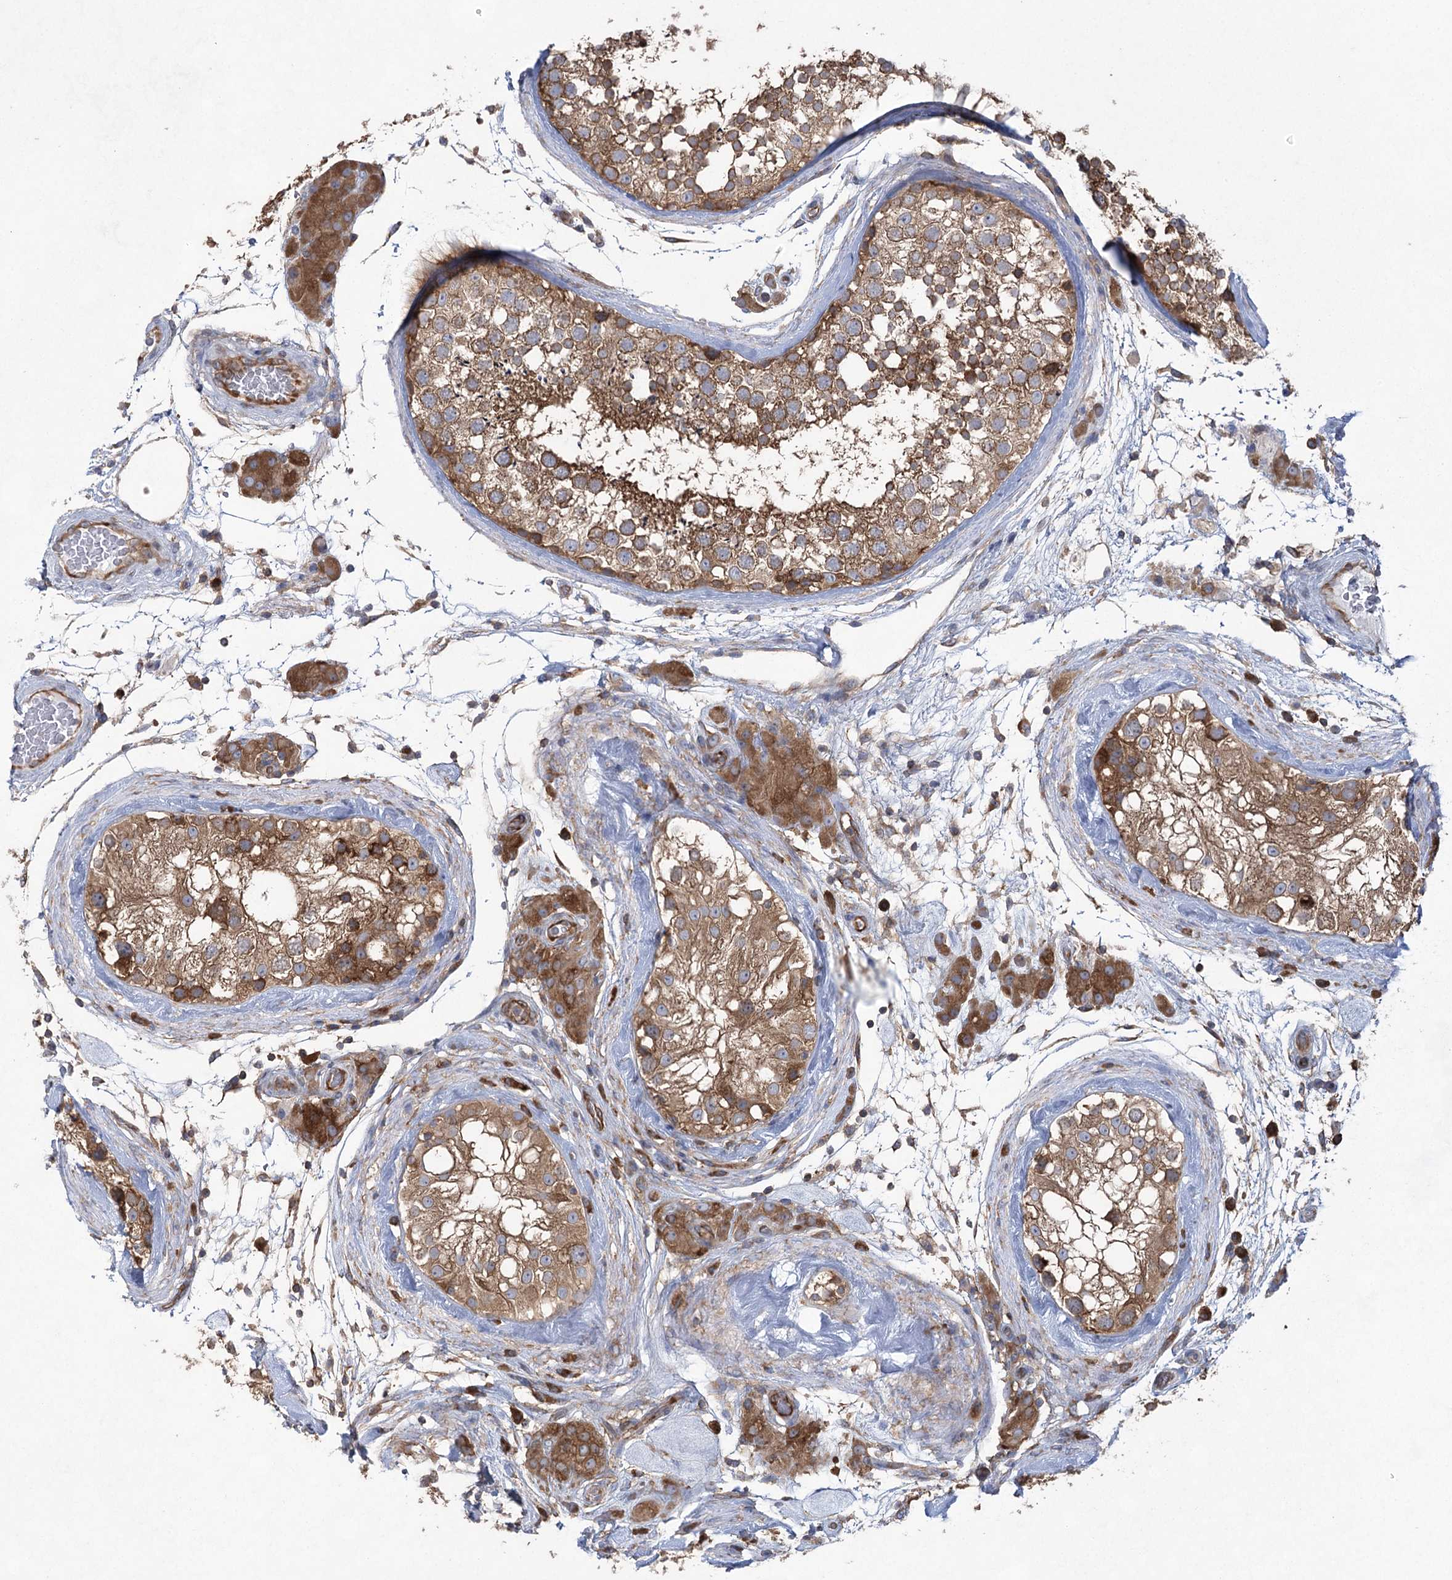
{"staining": {"intensity": "strong", "quantity": ">75%", "location": "cytoplasmic/membranous"}, "tissue": "testis", "cell_type": "Cells in seminiferous ducts", "image_type": "normal", "snomed": [{"axis": "morphology", "description": "Normal tissue, NOS"}, {"axis": "topography", "description": "Testis"}], "caption": "Immunohistochemical staining of unremarkable testis exhibits strong cytoplasmic/membranous protein positivity in about >75% of cells in seminiferous ducts.", "gene": "EIF3A", "patient": {"sex": "male", "age": 46}}